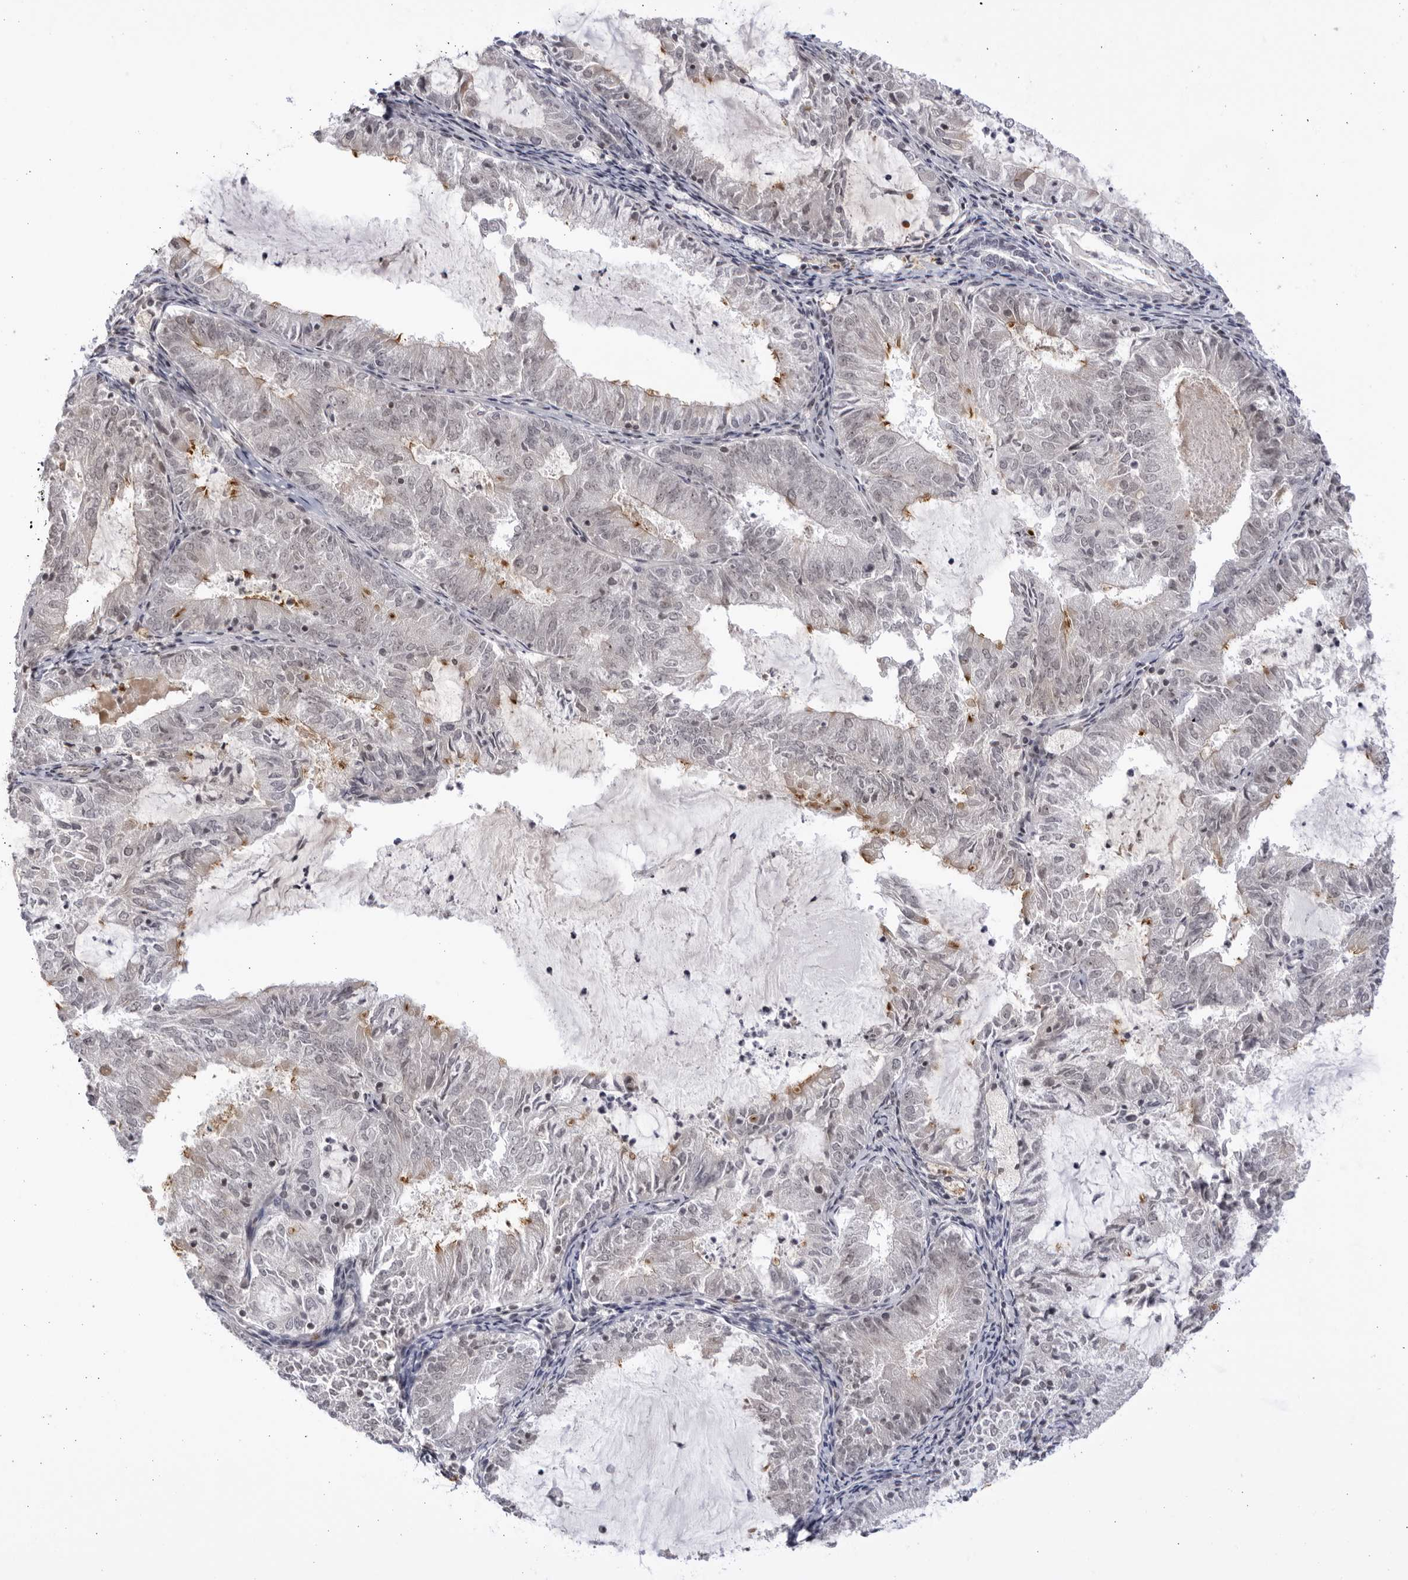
{"staining": {"intensity": "moderate", "quantity": "<25%", "location": "cytoplasmic/membranous"}, "tissue": "endometrial cancer", "cell_type": "Tumor cells", "image_type": "cancer", "snomed": [{"axis": "morphology", "description": "Adenocarcinoma, NOS"}, {"axis": "topography", "description": "Endometrium"}], "caption": "IHC (DAB (3,3'-diaminobenzidine)) staining of human endometrial cancer (adenocarcinoma) displays moderate cytoplasmic/membranous protein staining in approximately <25% of tumor cells.", "gene": "CNBD1", "patient": {"sex": "female", "age": 57}}